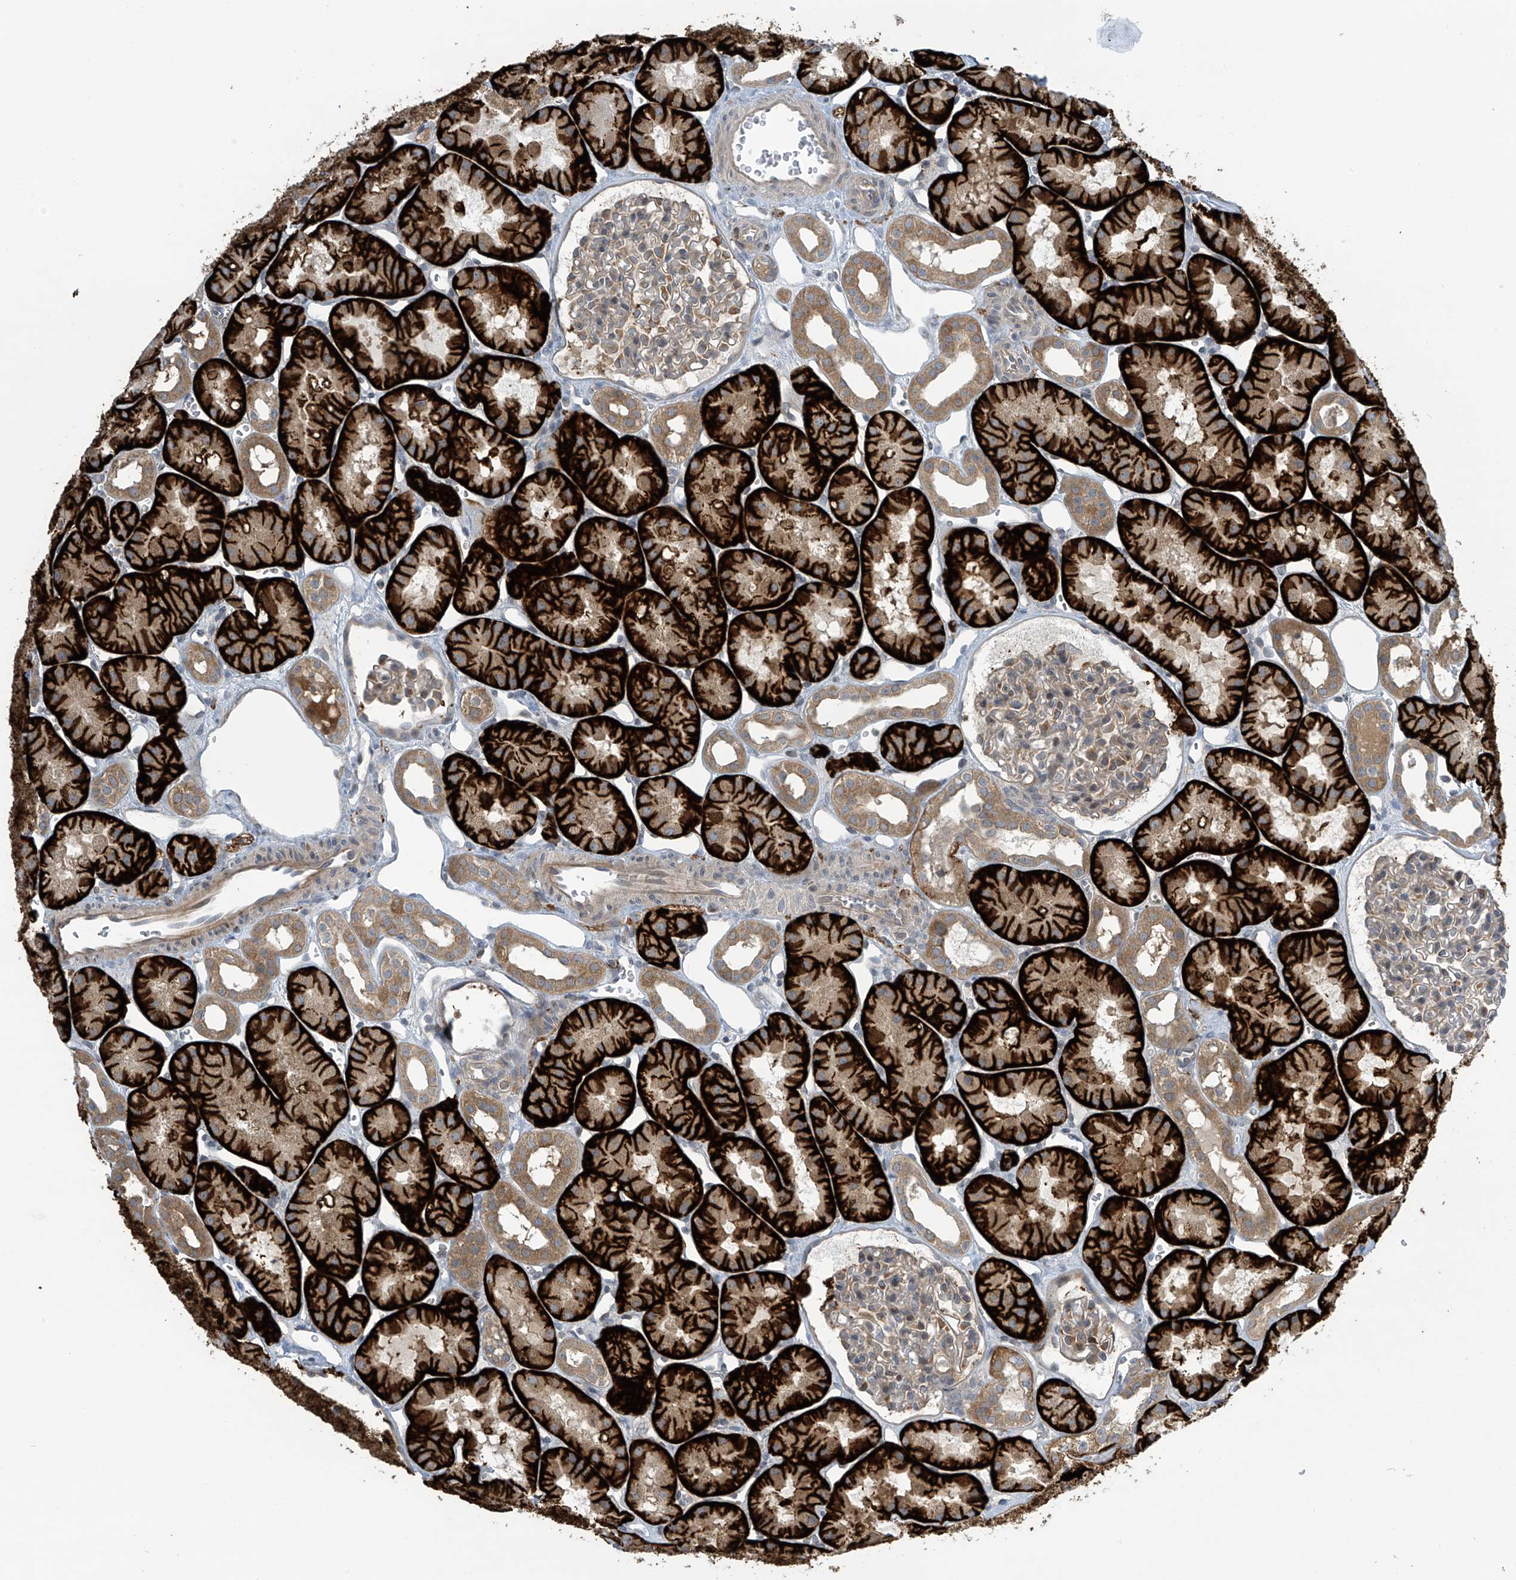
{"staining": {"intensity": "weak", "quantity": "25%-75%", "location": "cytoplasmic/membranous"}, "tissue": "kidney", "cell_type": "Cells in glomeruli", "image_type": "normal", "snomed": [{"axis": "morphology", "description": "Normal tissue, NOS"}, {"axis": "topography", "description": "Kidney"}], "caption": "This is a photomicrograph of immunohistochemistry (IHC) staining of unremarkable kidney, which shows weak staining in the cytoplasmic/membranous of cells in glomeruli.", "gene": "FSD1L", "patient": {"sex": "male", "age": 16}}